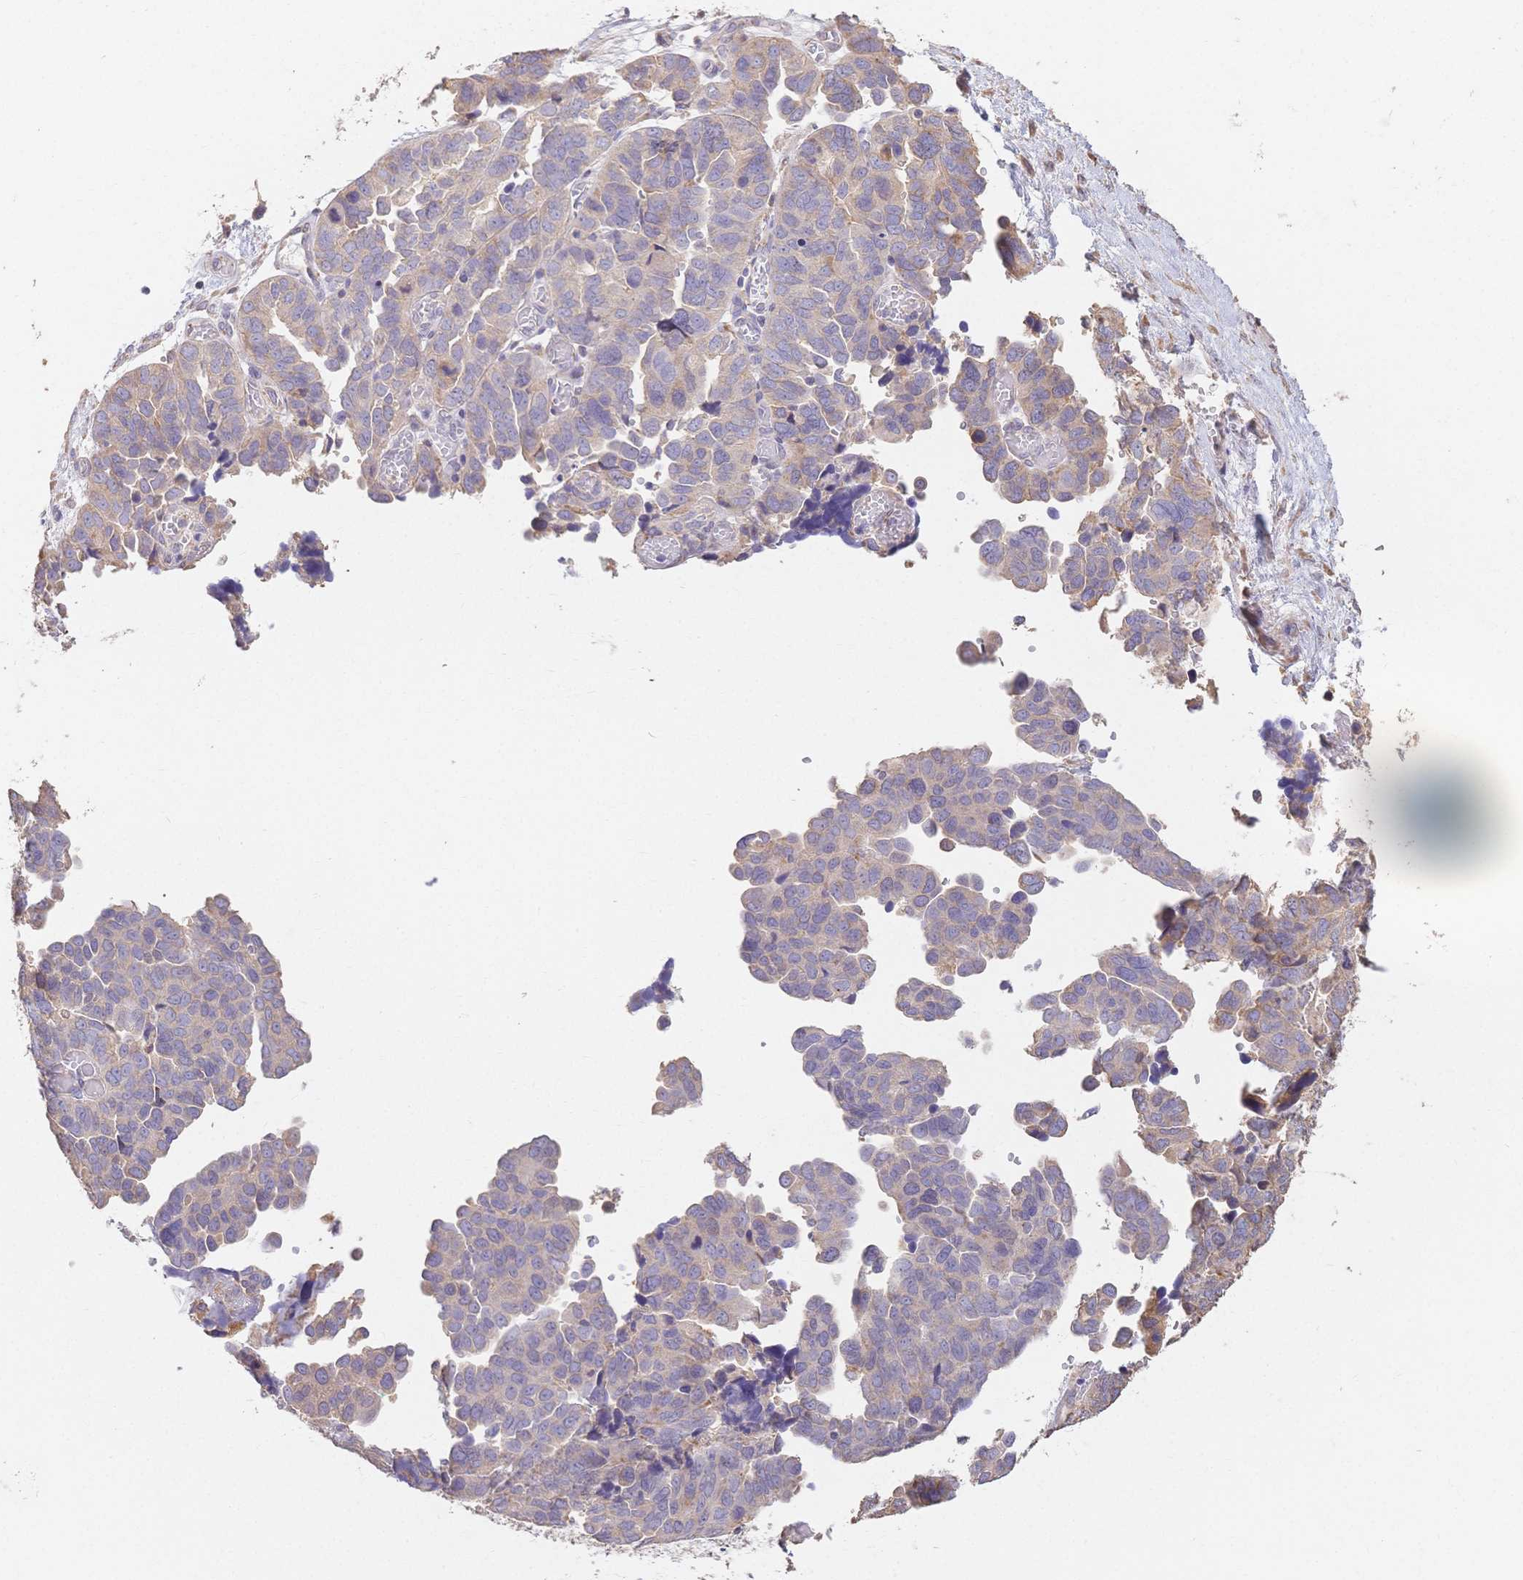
{"staining": {"intensity": "weak", "quantity": "<25%", "location": "cytoplasmic/membranous"}, "tissue": "ovarian cancer", "cell_type": "Tumor cells", "image_type": "cancer", "snomed": [{"axis": "morphology", "description": "Cystadenocarcinoma, serous, NOS"}, {"axis": "topography", "description": "Ovary"}], "caption": "Protein analysis of ovarian cancer (serous cystadenocarcinoma) reveals no significant expression in tumor cells.", "gene": "HS3ST5", "patient": {"sex": "female", "age": 64}}